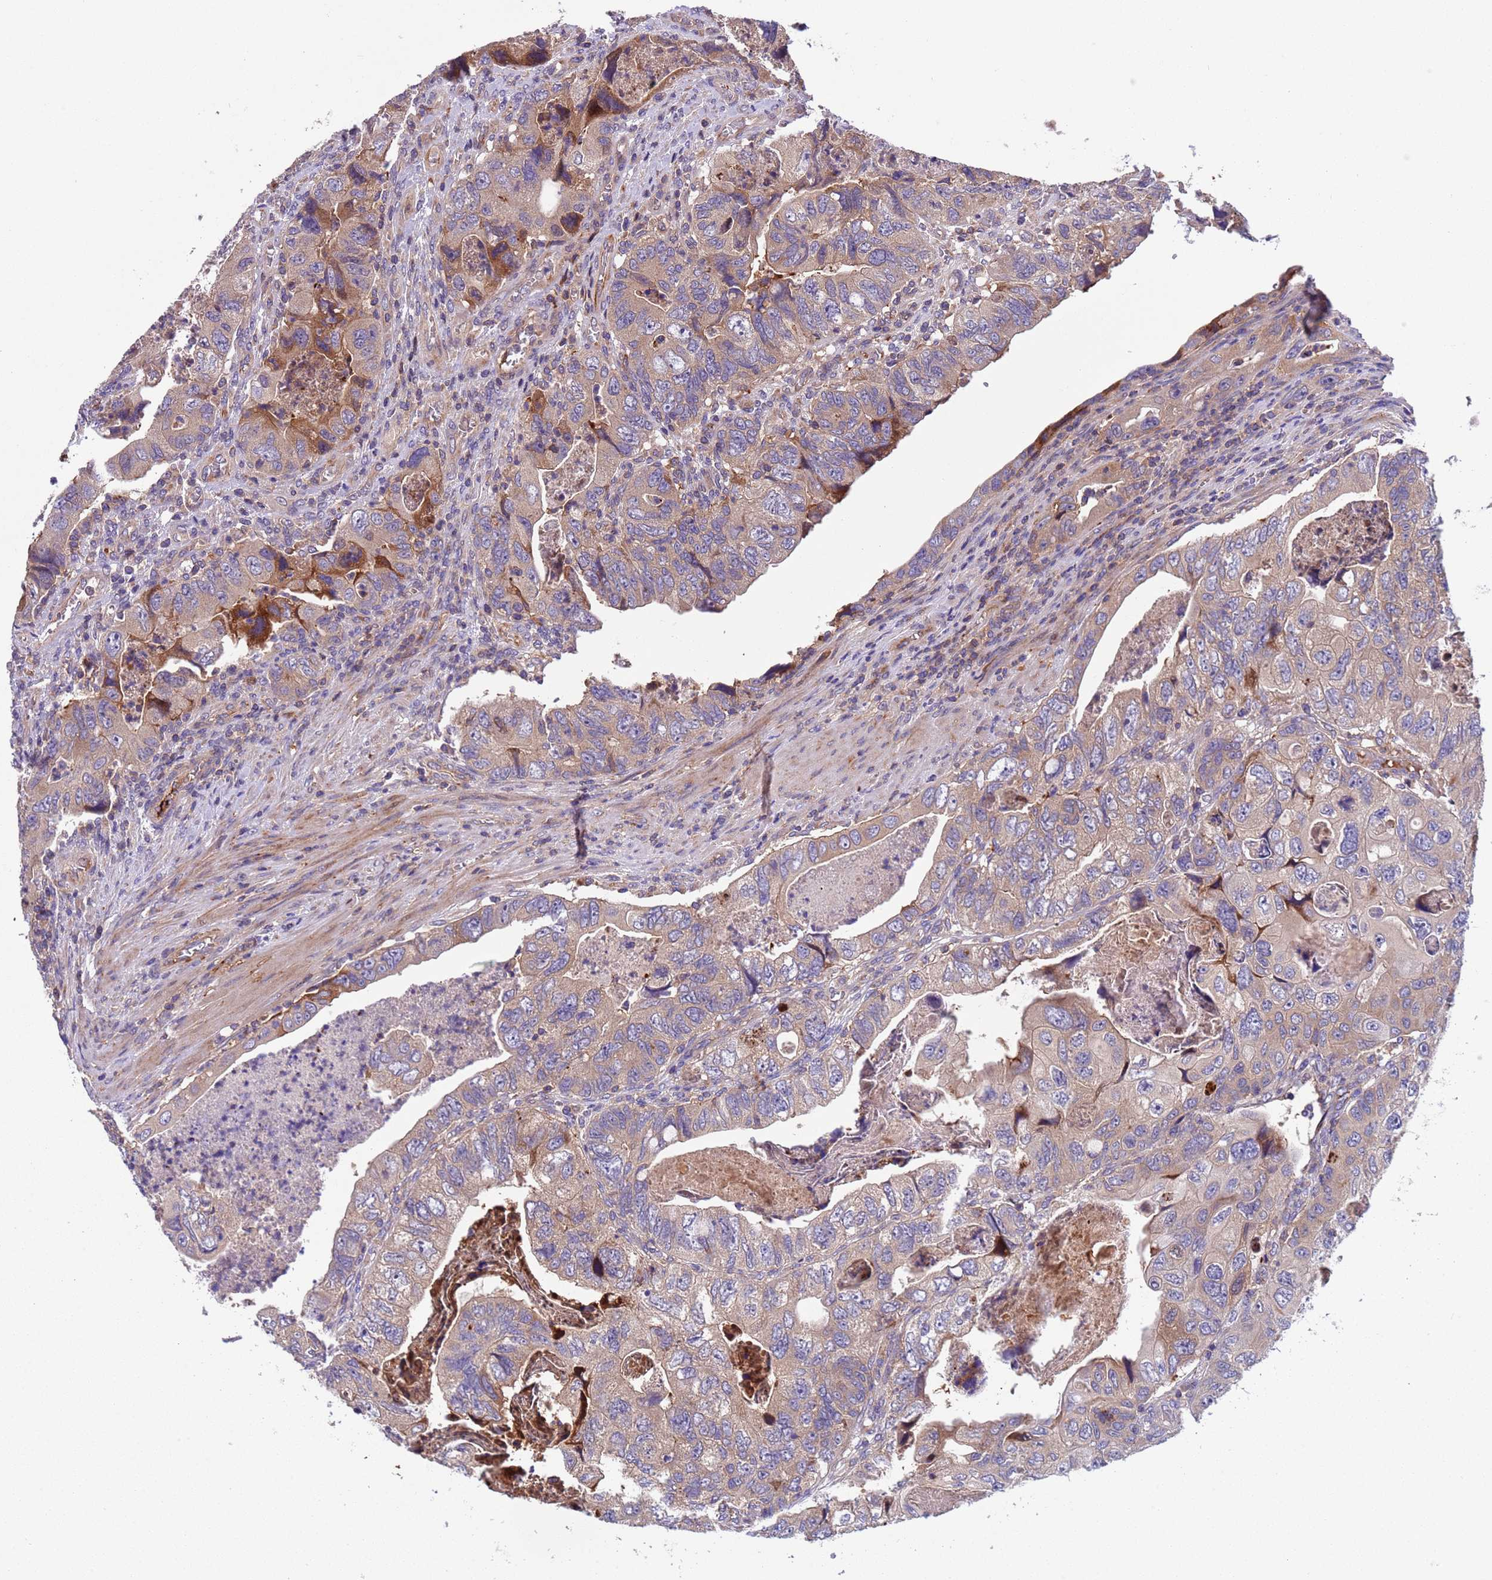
{"staining": {"intensity": "weak", "quantity": "25%-75%", "location": "cytoplasmic/membranous"}, "tissue": "colorectal cancer", "cell_type": "Tumor cells", "image_type": "cancer", "snomed": [{"axis": "morphology", "description": "Adenocarcinoma, NOS"}, {"axis": "topography", "description": "Rectum"}], "caption": "Colorectal cancer (adenocarcinoma) stained for a protein (brown) displays weak cytoplasmic/membranous positive positivity in about 25%-75% of tumor cells.", "gene": "PARP16", "patient": {"sex": "male", "age": 63}}